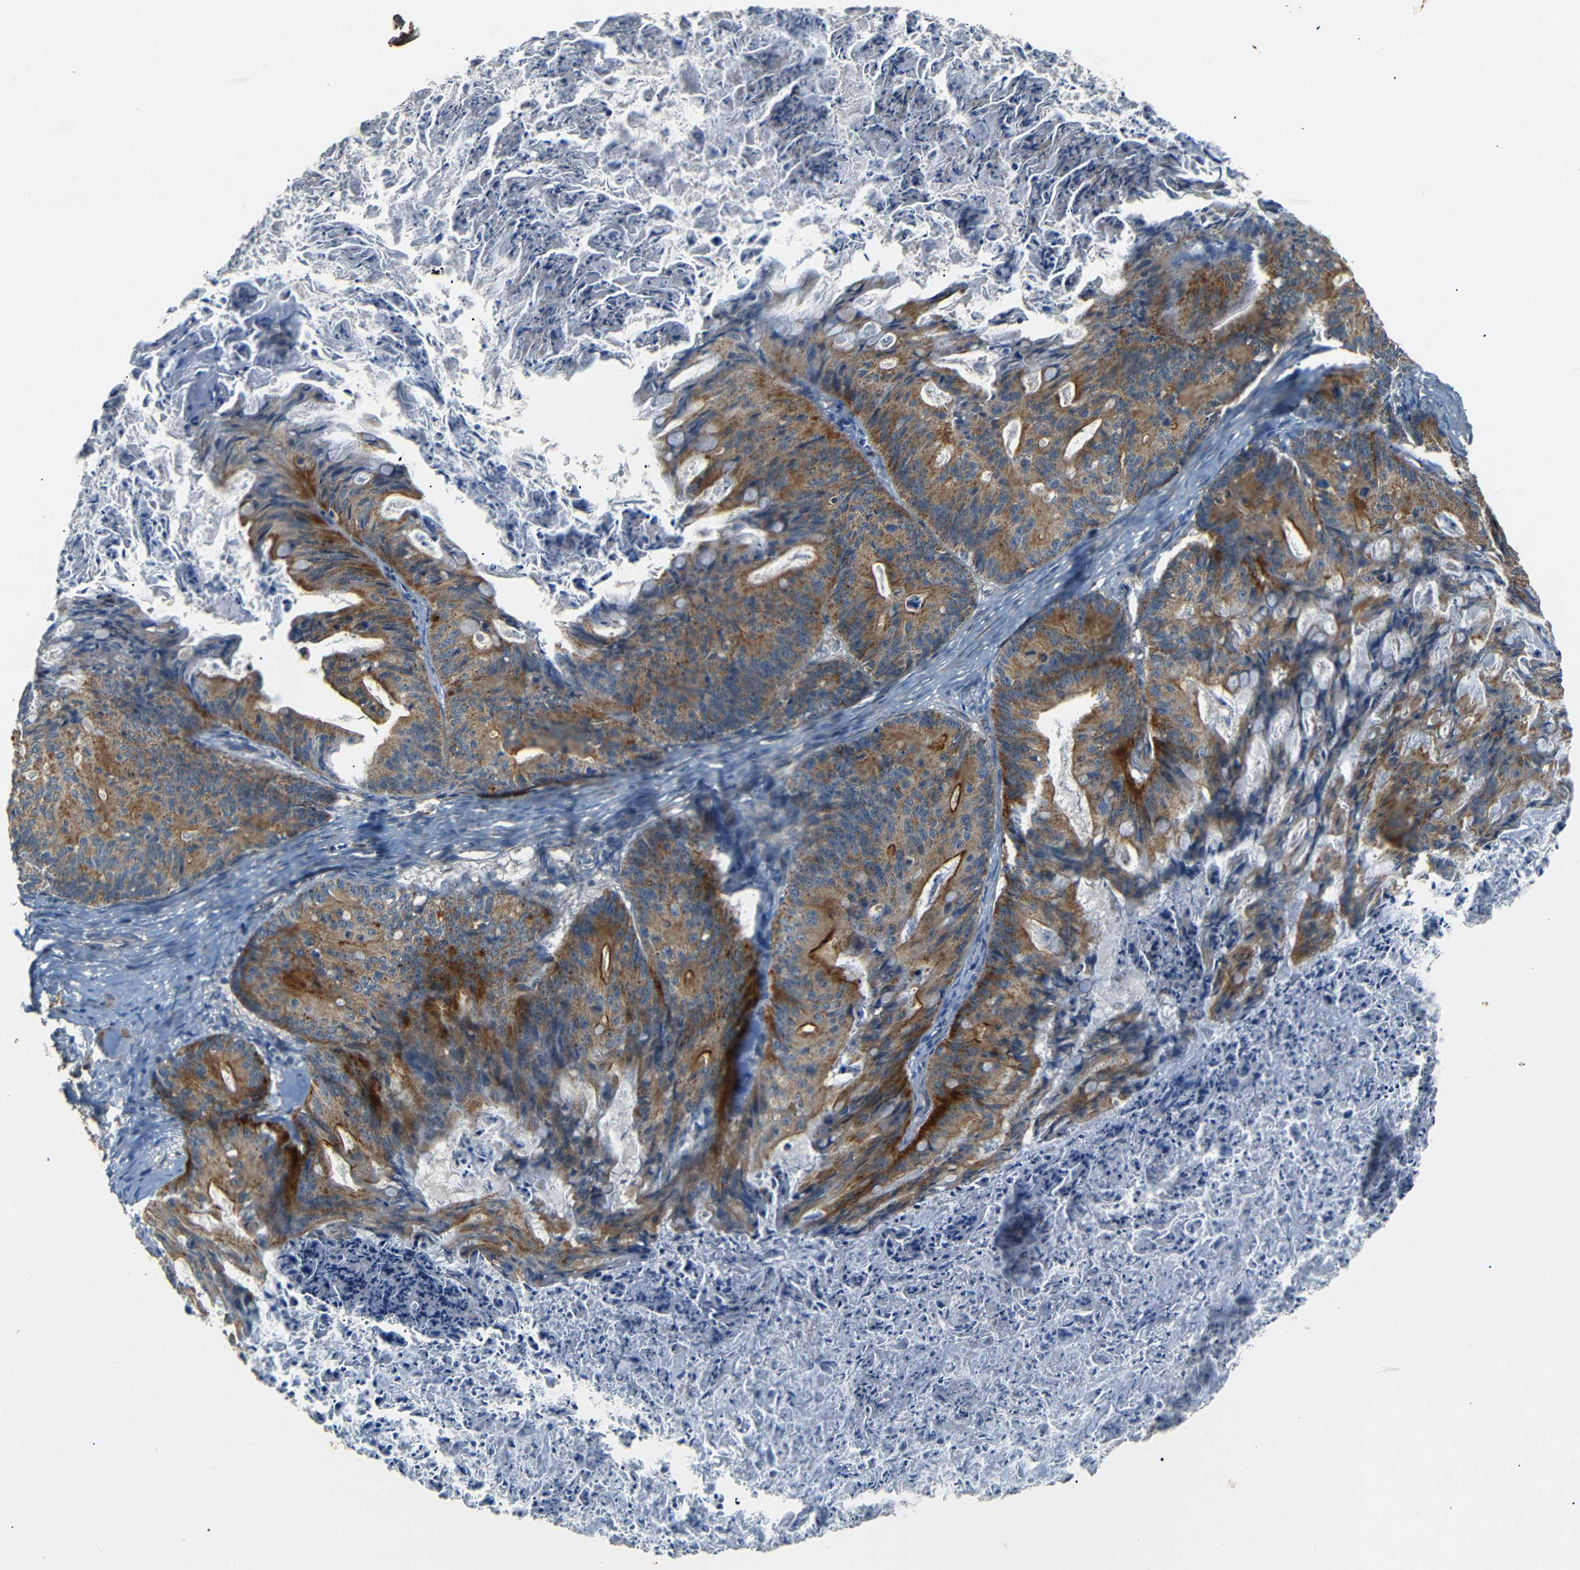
{"staining": {"intensity": "strong", "quantity": ">75%", "location": "cytoplasmic/membranous"}, "tissue": "ovarian cancer", "cell_type": "Tumor cells", "image_type": "cancer", "snomed": [{"axis": "morphology", "description": "Cystadenocarcinoma, mucinous, NOS"}, {"axis": "topography", "description": "Ovary"}], "caption": "Tumor cells exhibit high levels of strong cytoplasmic/membranous staining in about >75% of cells in human ovarian cancer (mucinous cystadenocarcinoma).", "gene": "NETO2", "patient": {"sex": "female", "age": 36}}